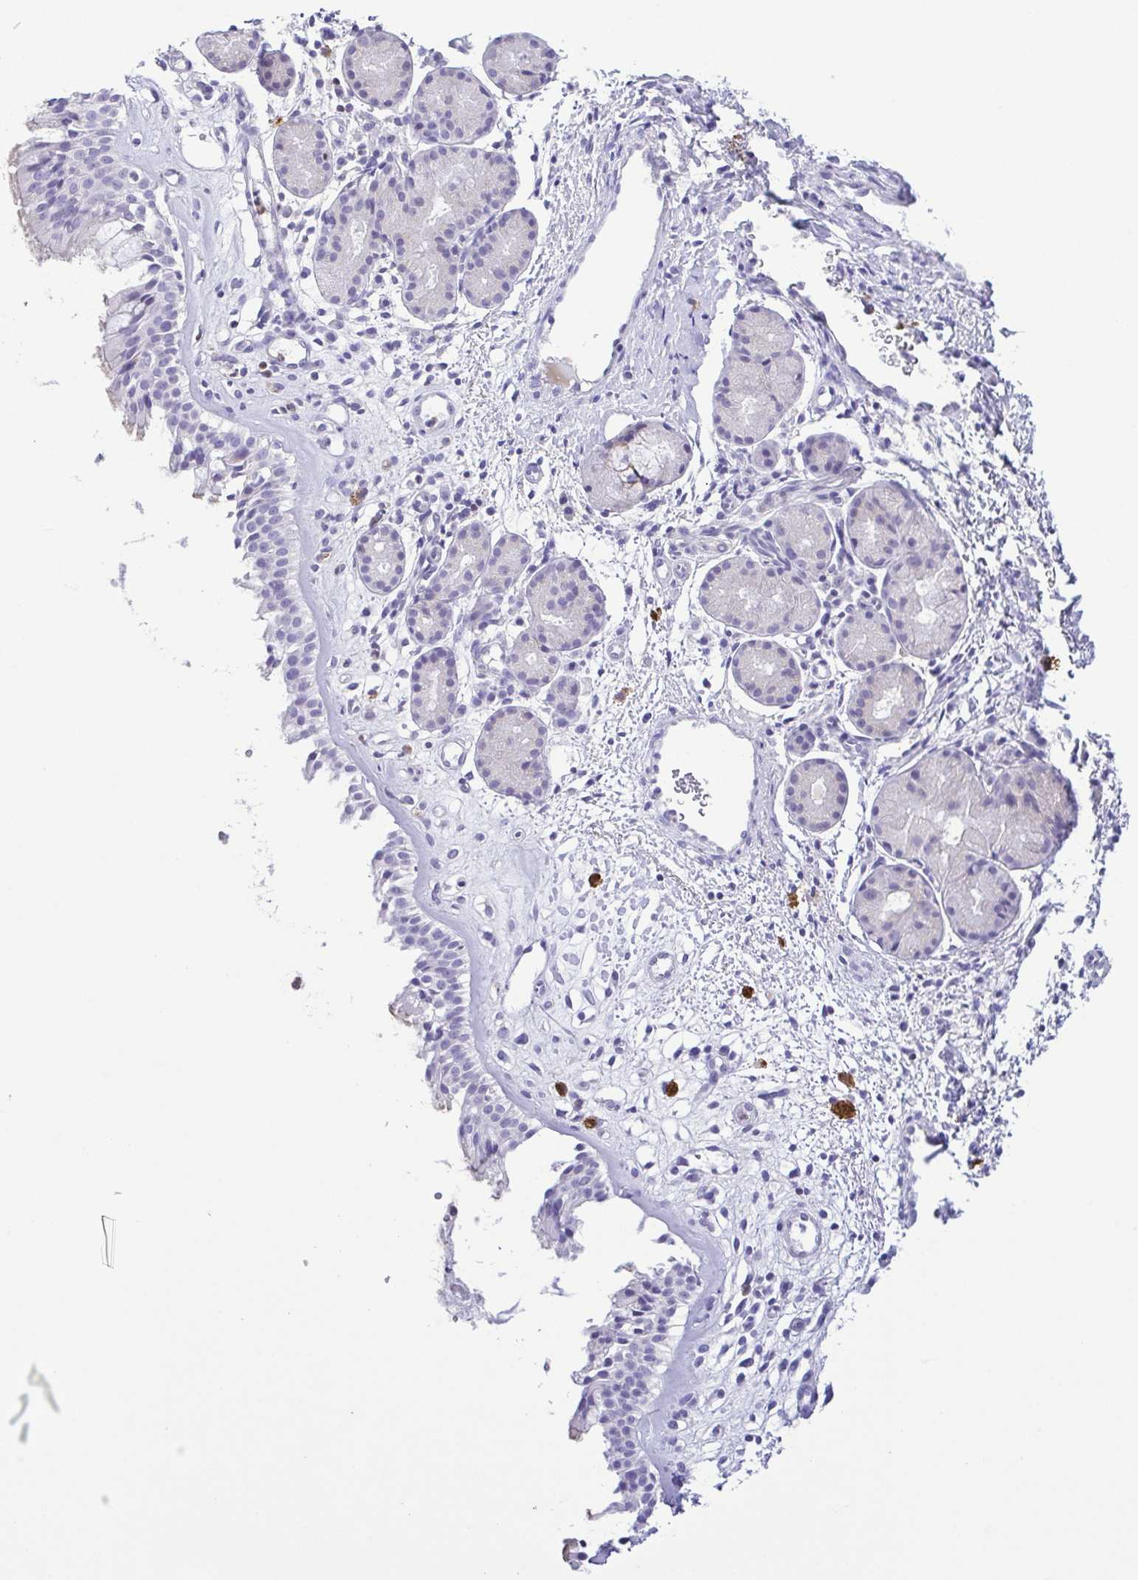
{"staining": {"intensity": "negative", "quantity": "none", "location": "none"}, "tissue": "nasopharynx", "cell_type": "Respiratory epithelial cells", "image_type": "normal", "snomed": [{"axis": "morphology", "description": "Normal tissue, NOS"}, {"axis": "topography", "description": "Nasopharynx"}], "caption": "The IHC image has no significant expression in respiratory epithelial cells of nasopharynx. (DAB IHC with hematoxylin counter stain).", "gene": "PGLYRP1", "patient": {"sex": "male", "age": 65}}